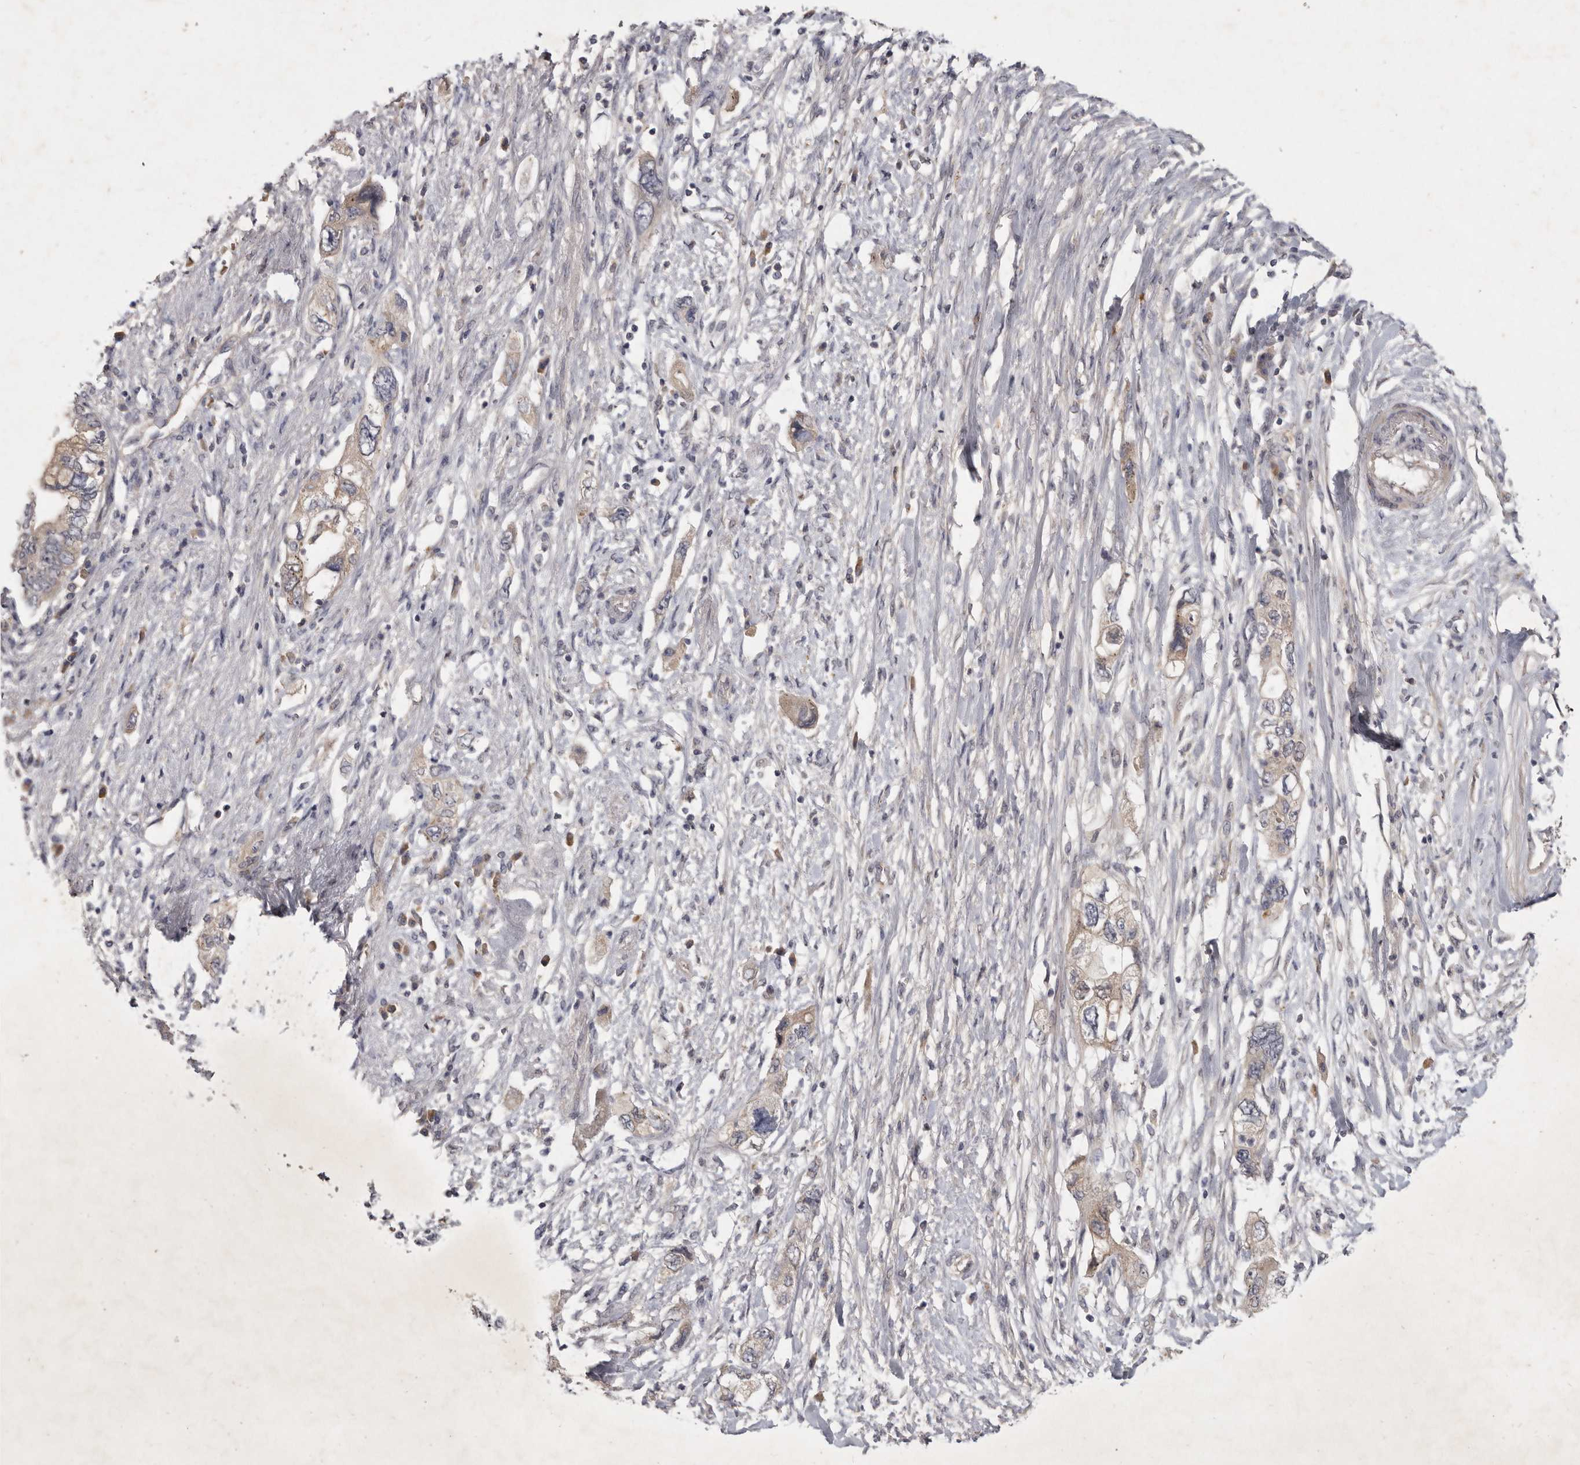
{"staining": {"intensity": "weak", "quantity": "<25%", "location": "cytoplasmic/membranous"}, "tissue": "pancreatic cancer", "cell_type": "Tumor cells", "image_type": "cancer", "snomed": [{"axis": "morphology", "description": "Adenocarcinoma, NOS"}, {"axis": "topography", "description": "Pancreas"}], "caption": "Histopathology image shows no significant protein positivity in tumor cells of pancreatic cancer.", "gene": "SLC22A1", "patient": {"sex": "female", "age": 73}}